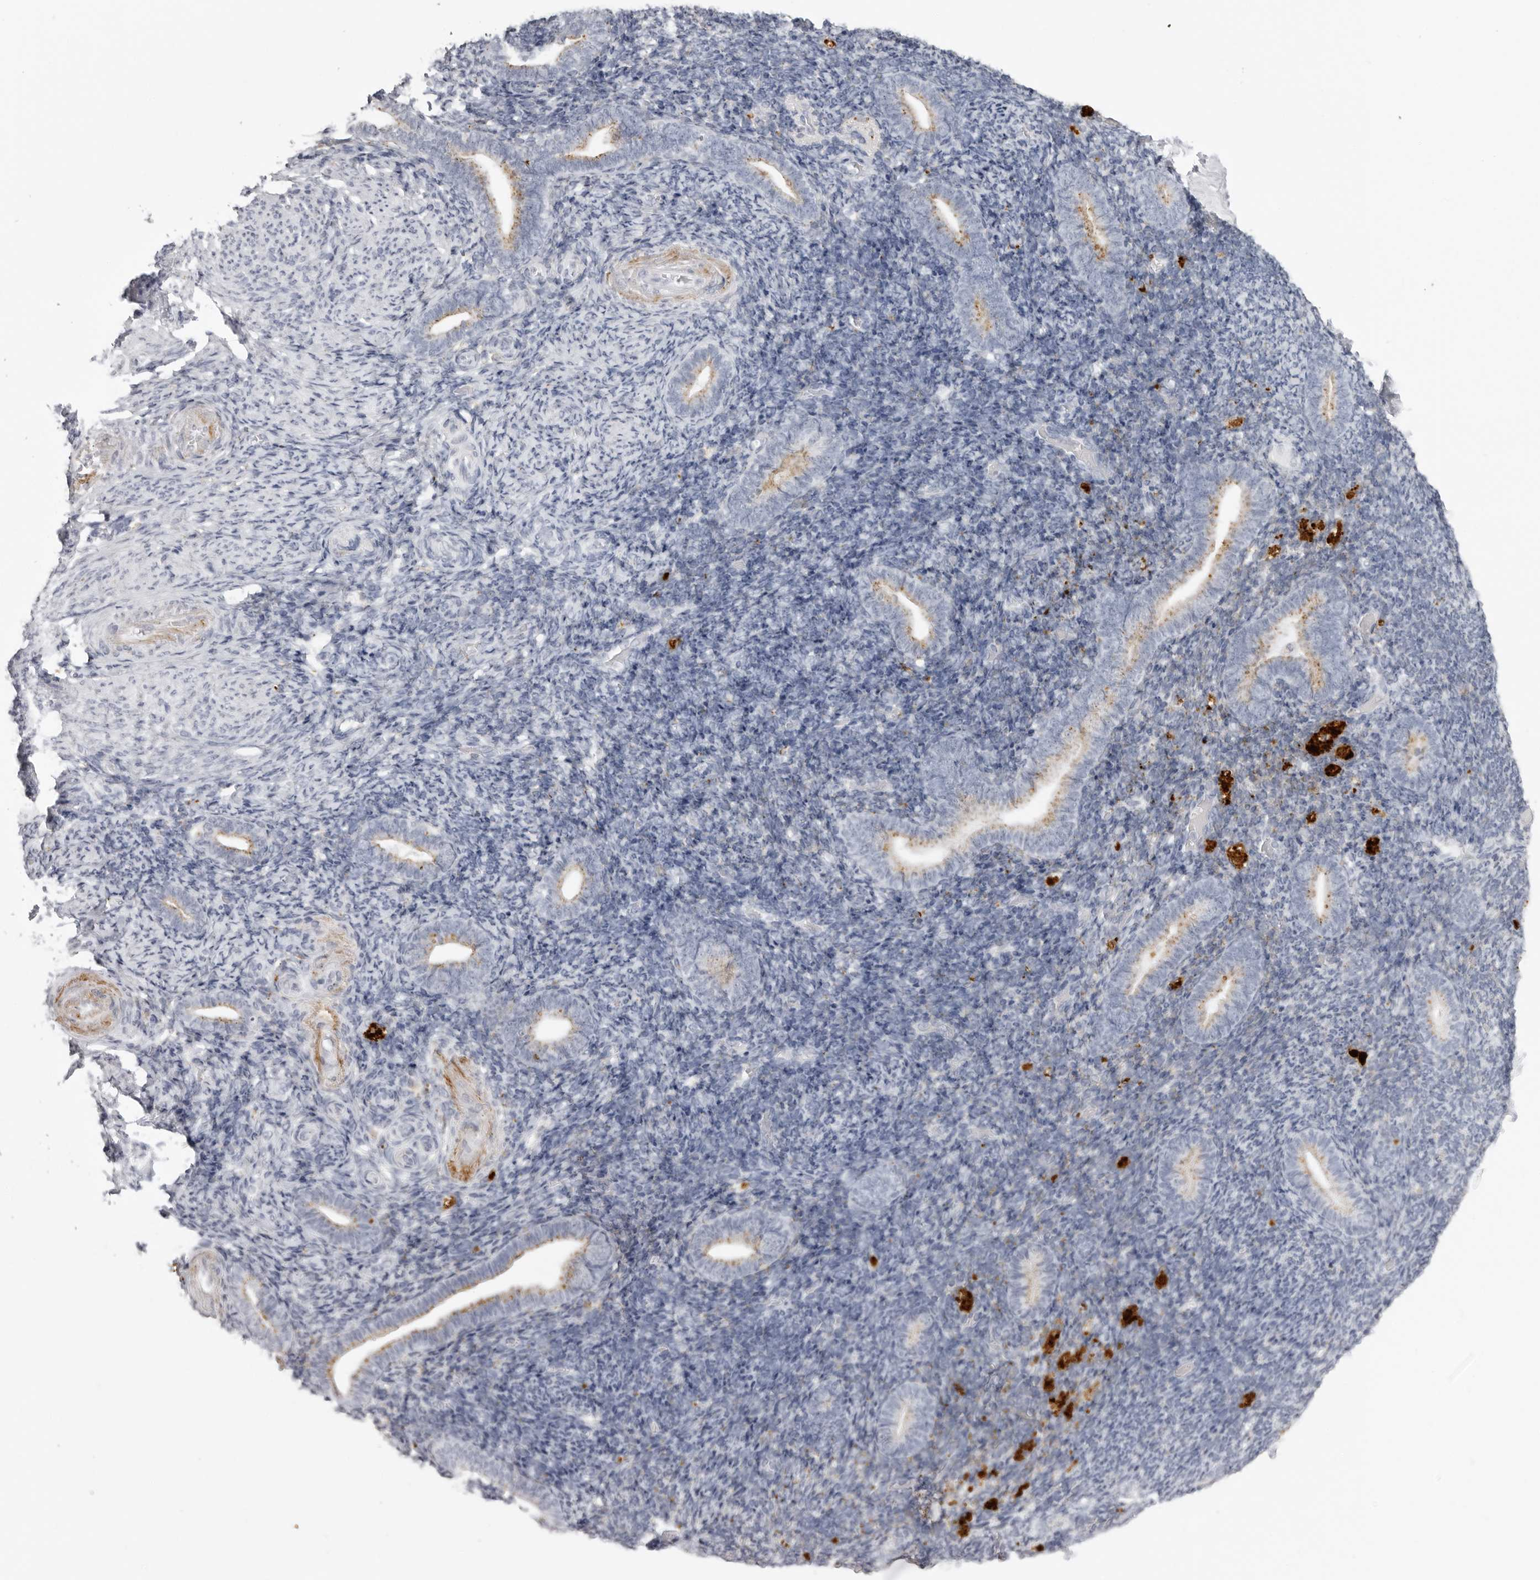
{"staining": {"intensity": "negative", "quantity": "none", "location": "none"}, "tissue": "endometrium", "cell_type": "Cells in endometrial stroma", "image_type": "normal", "snomed": [{"axis": "morphology", "description": "Normal tissue, NOS"}, {"axis": "topography", "description": "Endometrium"}], "caption": "Cells in endometrial stroma are negative for protein expression in benign human endometrium. The staining was performed using DAB to visualize the protein expression in brown, while the nuclei were stained in blue with hematoxylin (Magnification: 20x).", "gene": "IL25", "patient": {"sex": "female", "age": 51}}